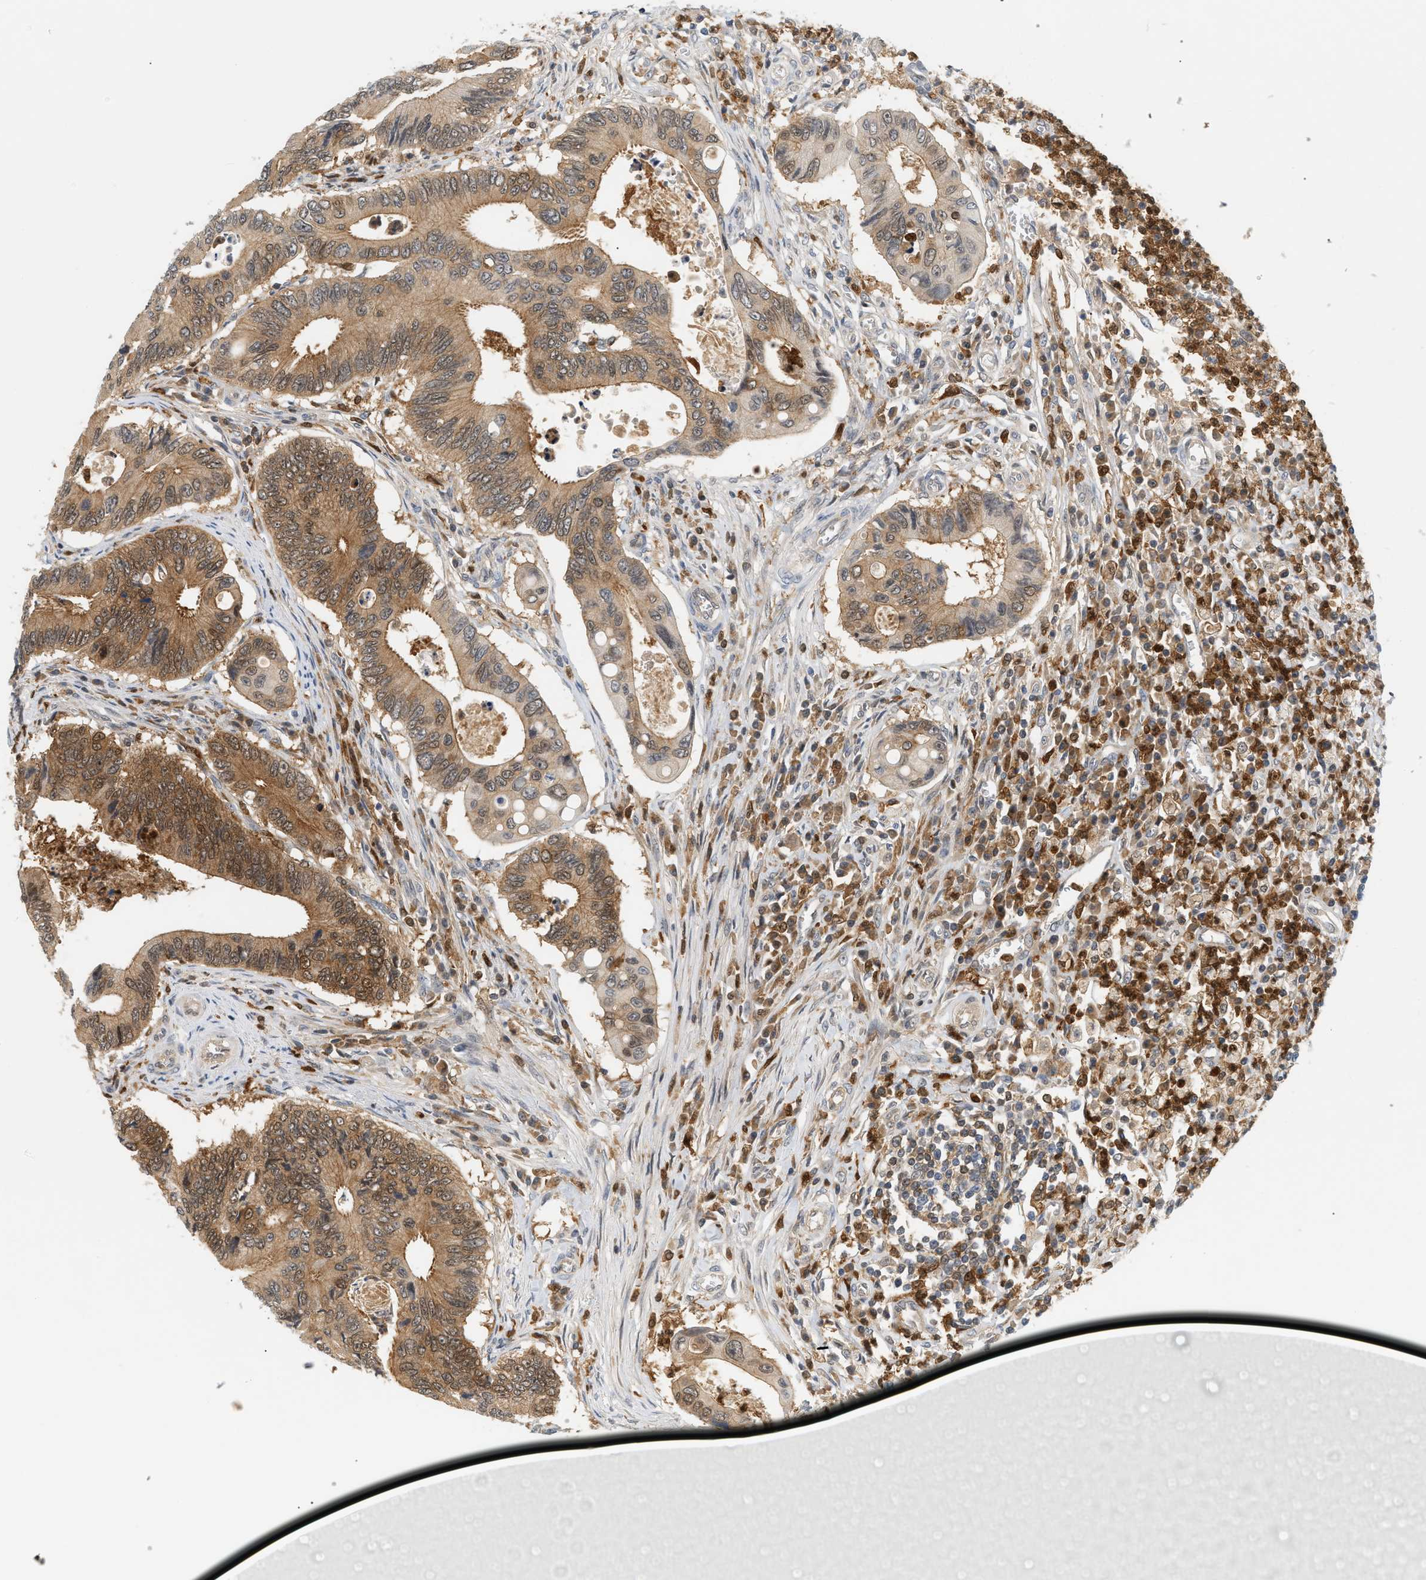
{"staining": {"intensity": "moderate", "quantity": ">75%", "location": "cytoplasmic/membranous"}, "tissue": "colorectal cancer", "cell_type": "Tumor cells", "image_type": "cancer", "snomed": [{"axis": "morphology", "description": "Inflammation, NOS"}, {"axis": "morphology", "description": "Adenocarcinoma, NOS"}, {"axis": "topography", "description": "Colon"}], "caption": "Protein expression by immunohistochemistry reveals moderate cytoplasmic/membranous expression in about >75% of tumor cells in colorectal cancer. (IHC, brightfield microscopy, high magnification).", "gene": "PYCARD", "patient": {"sex": "male", "age": 72}}